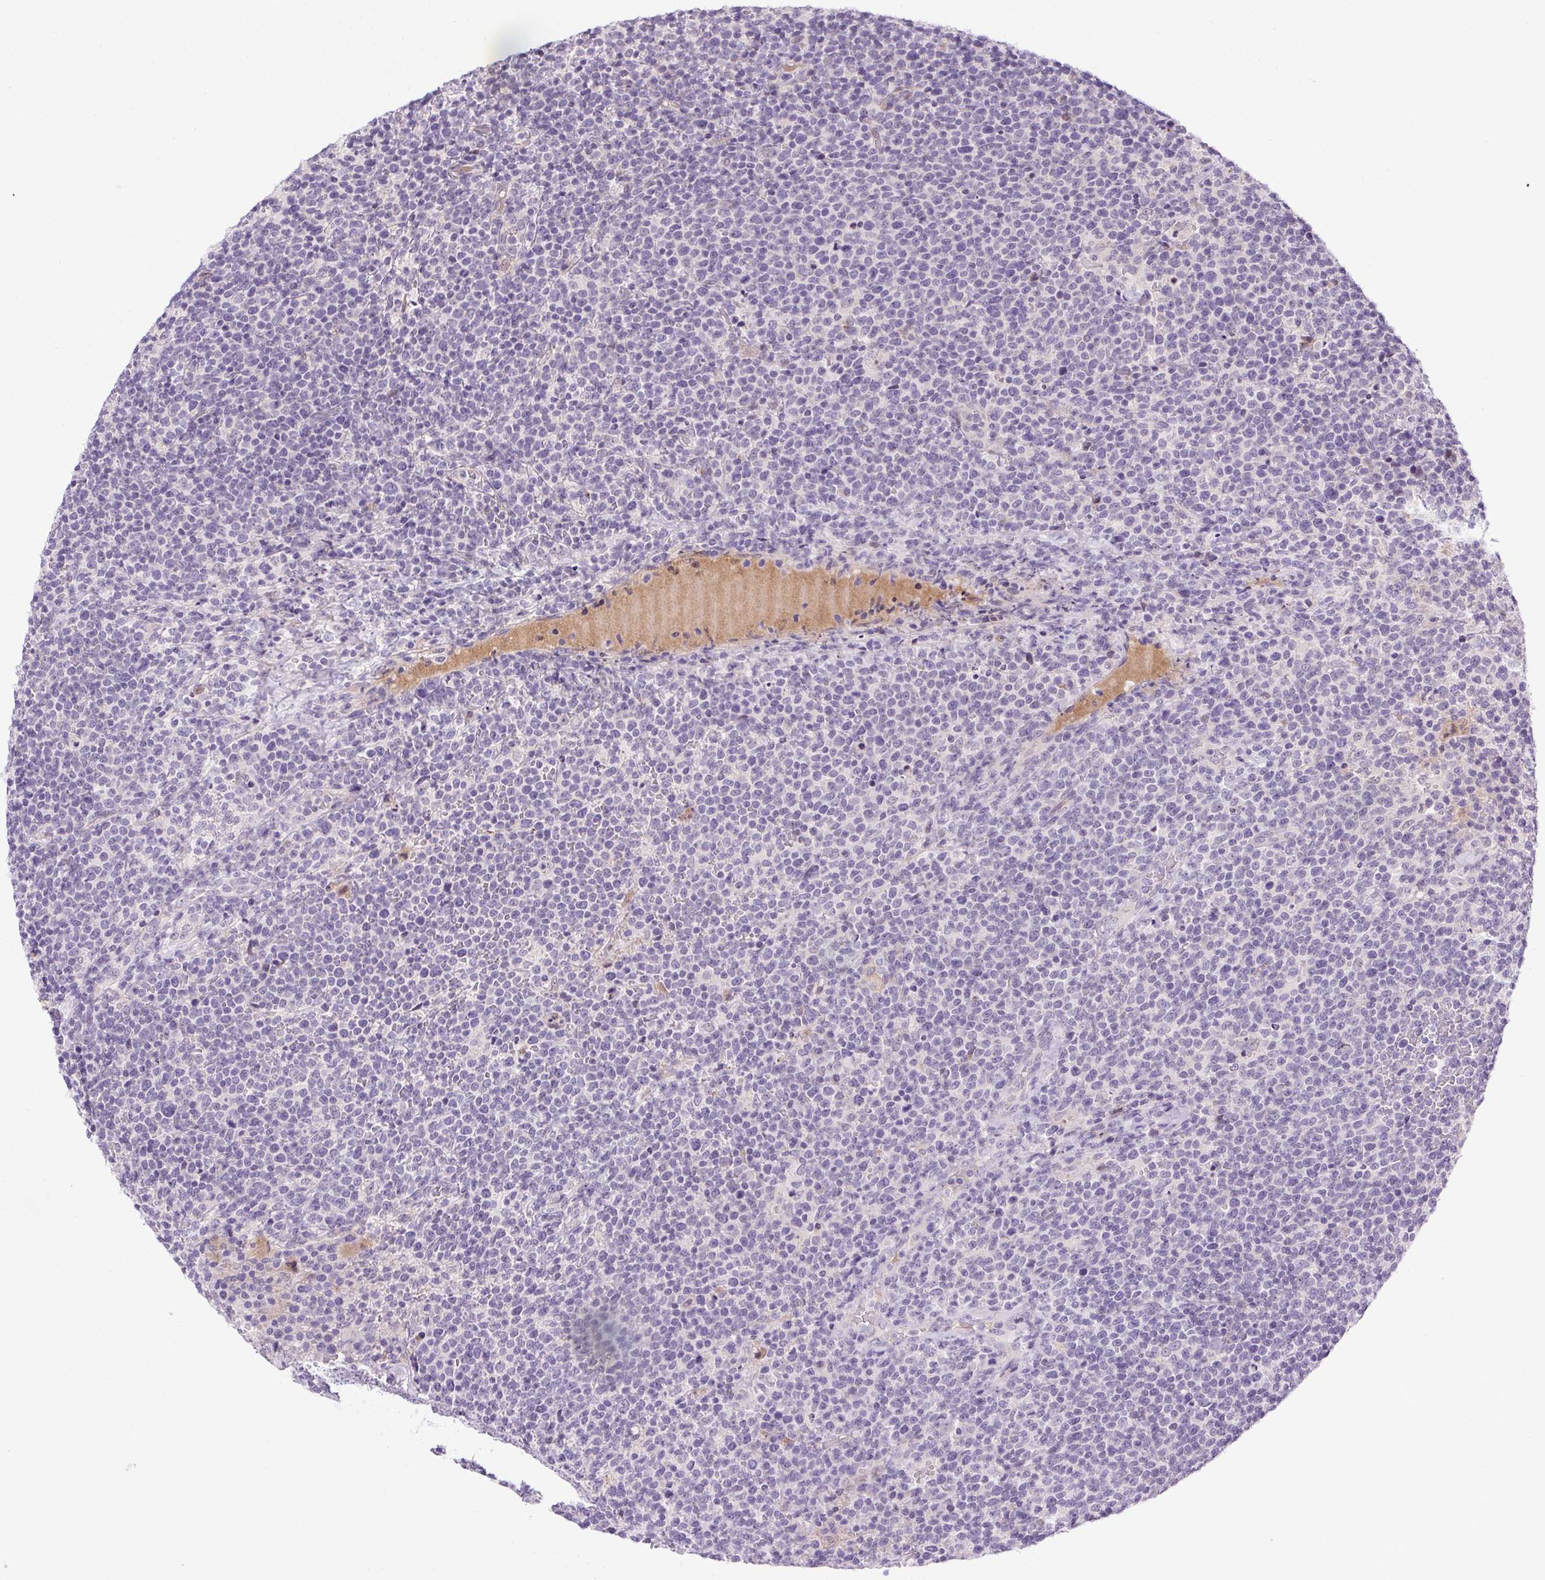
{"staining": {"intensity": "negative", "quantity": "none", "location": "none"}, "tissue": "lymphoma", "cell_type": "Tumor cells", "image_type": "cancer", "snomed": [{"axis": "morphology", "description": "Malignant lymphoma, non-Hodgkin's type, High grade"}, {"axis": "topography", "description": "Lymph node"}], "caption": "Immunohistochemistry histopathology image of high-grade malignant lymphoma, non-Hodgkin's type stained for a protein (brown), which shows no staining in tumor cells.", "gene": "LRRTM1", "patient": {"sex": "male", "age": 61}}